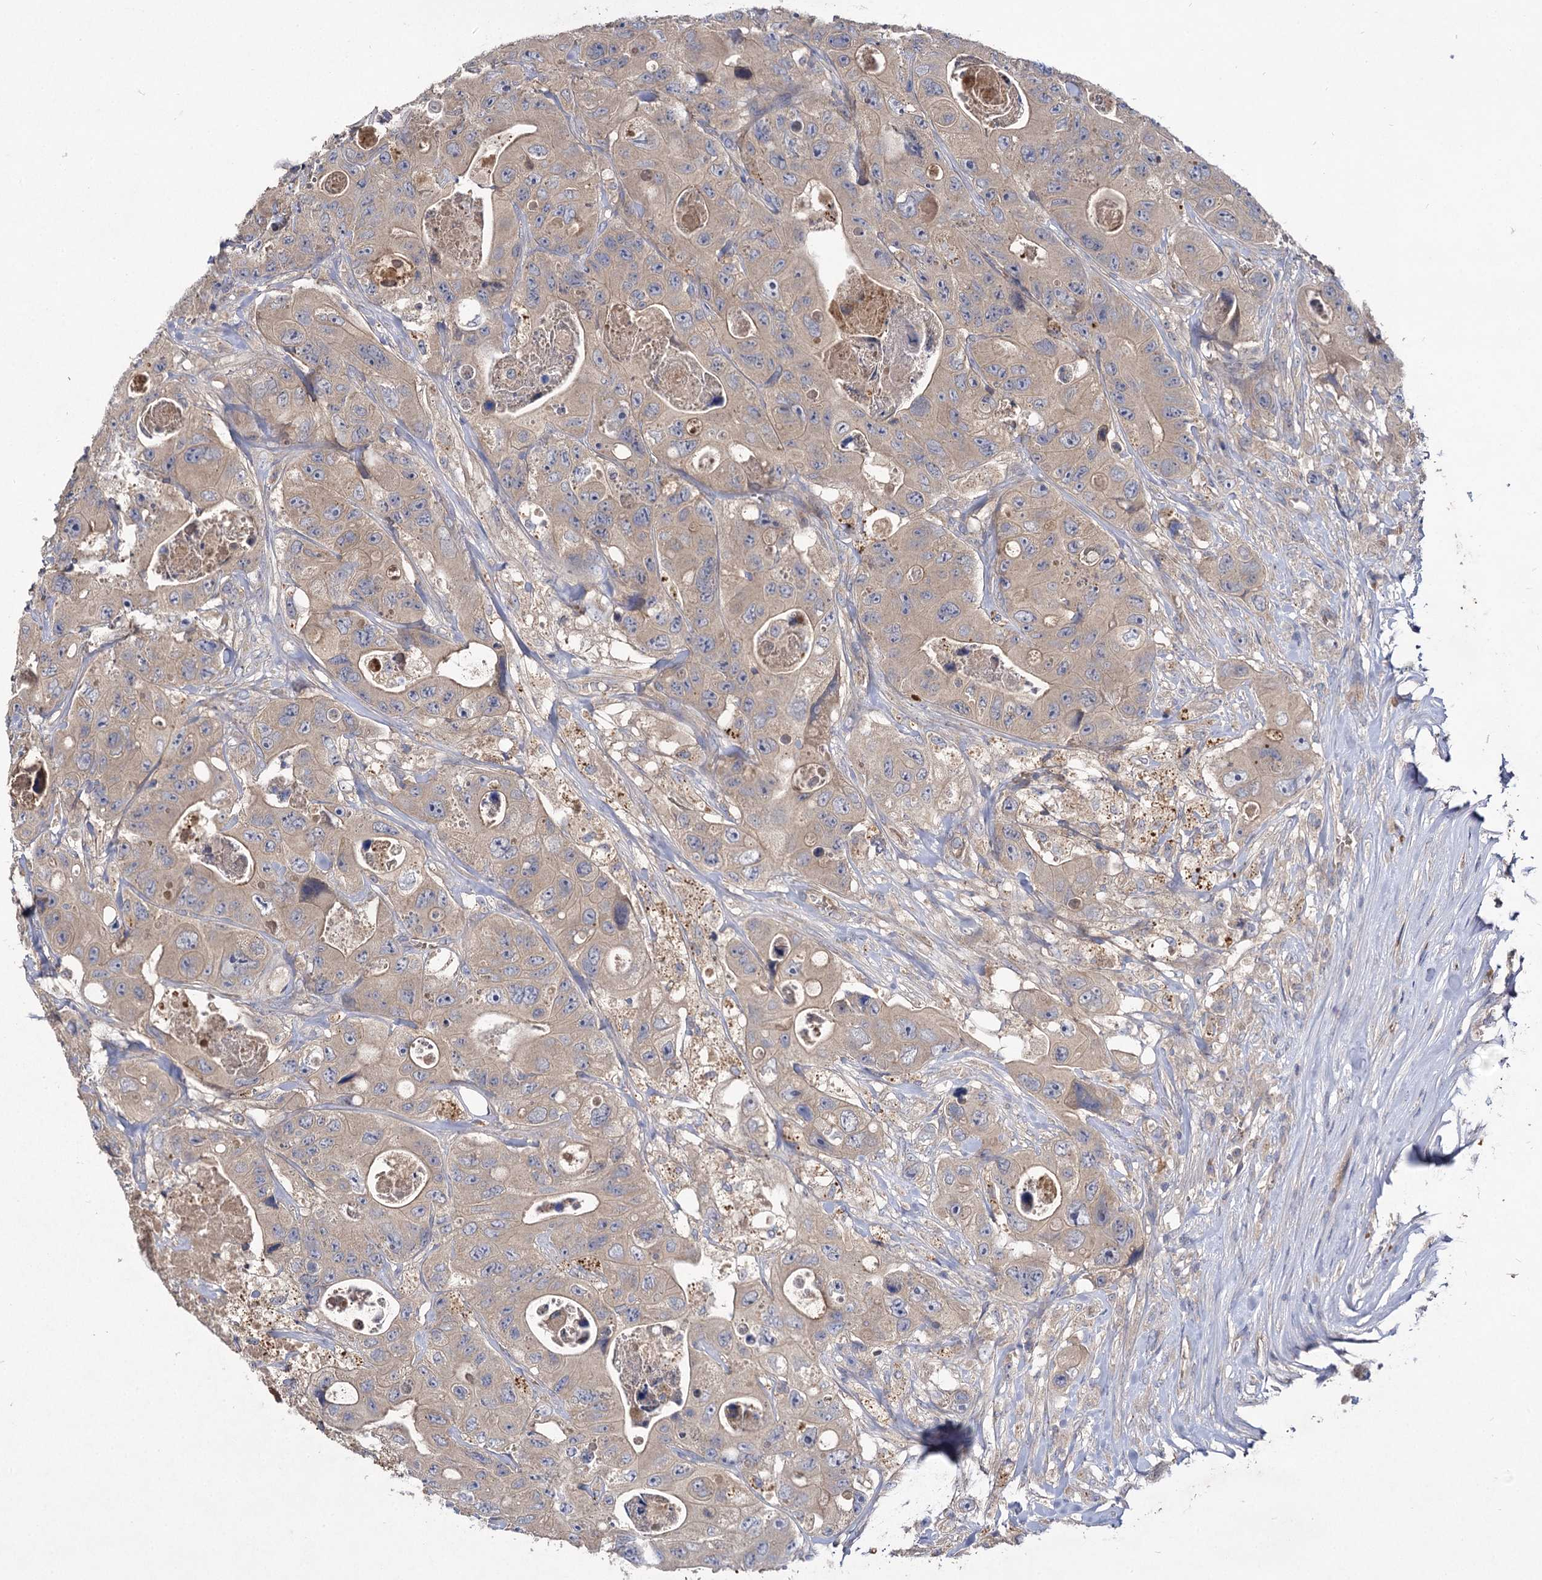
{"staining": {"intensity": "weak", "quantity": ">75%", "location": "cytoplasmic/membranous"}, "tissue": "colorectal cancer", "cell_type": "Tumor cells", "image_type": "cancer", "snomed": [{"axis": "morphology", "description": "Adenocarcinoma, NOS"}, {"axis": "topography", "description": "Colon"}], "caption": "Colorectal cancer stained for a protein (brown) demonstrates weak cytoplasmic/membranous positive positivity in about >75% of tumor cells.", "gene": "USP50", "patient": {"sex": "female", "age": 46}}